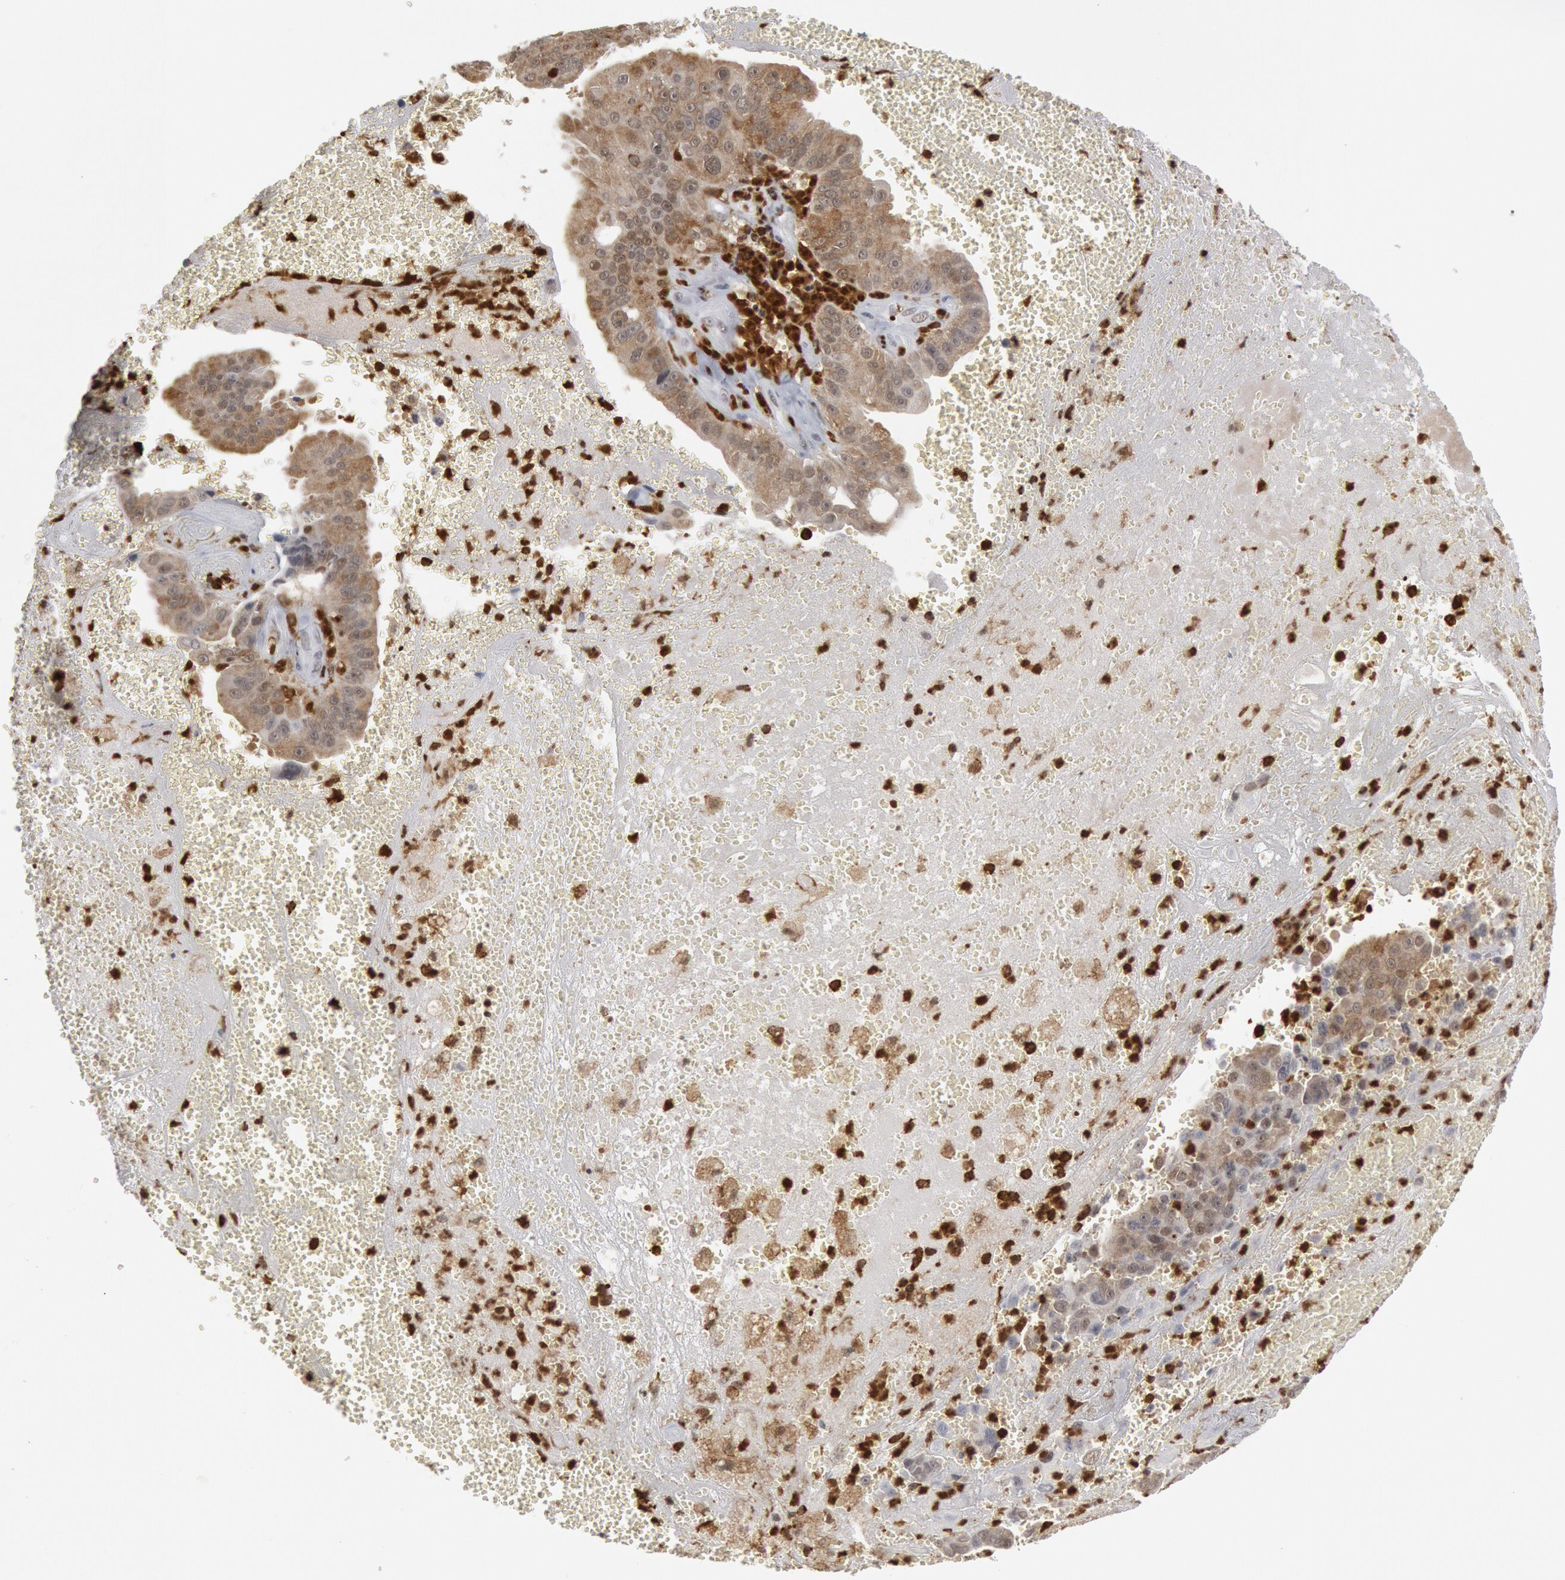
{"staining": {"intensity": "weak", "quantity": ">75%", "location": "cytoplasmic/membranous,nuclear"}, "tissue": "liver cancer", "cell_type": "Tumor cells", "image_type": "cancer", "snomed": [{"axis": "morphology", "description": "Cholangiocarcinoma"}, {"axis": "topography", "description": "Liver"}], "caption": "Cholangiocarcinoma (liver) stained with DAB immunohistochemistry shows low levels of weak cytoplasmic/membranous and nuclear positivity in about >75% of tumor cells. The protein is shown in brown color, while the nuclei are stained blue.", "gene": "PTPN6", "patient": {"sex": "female", "age": 79}}